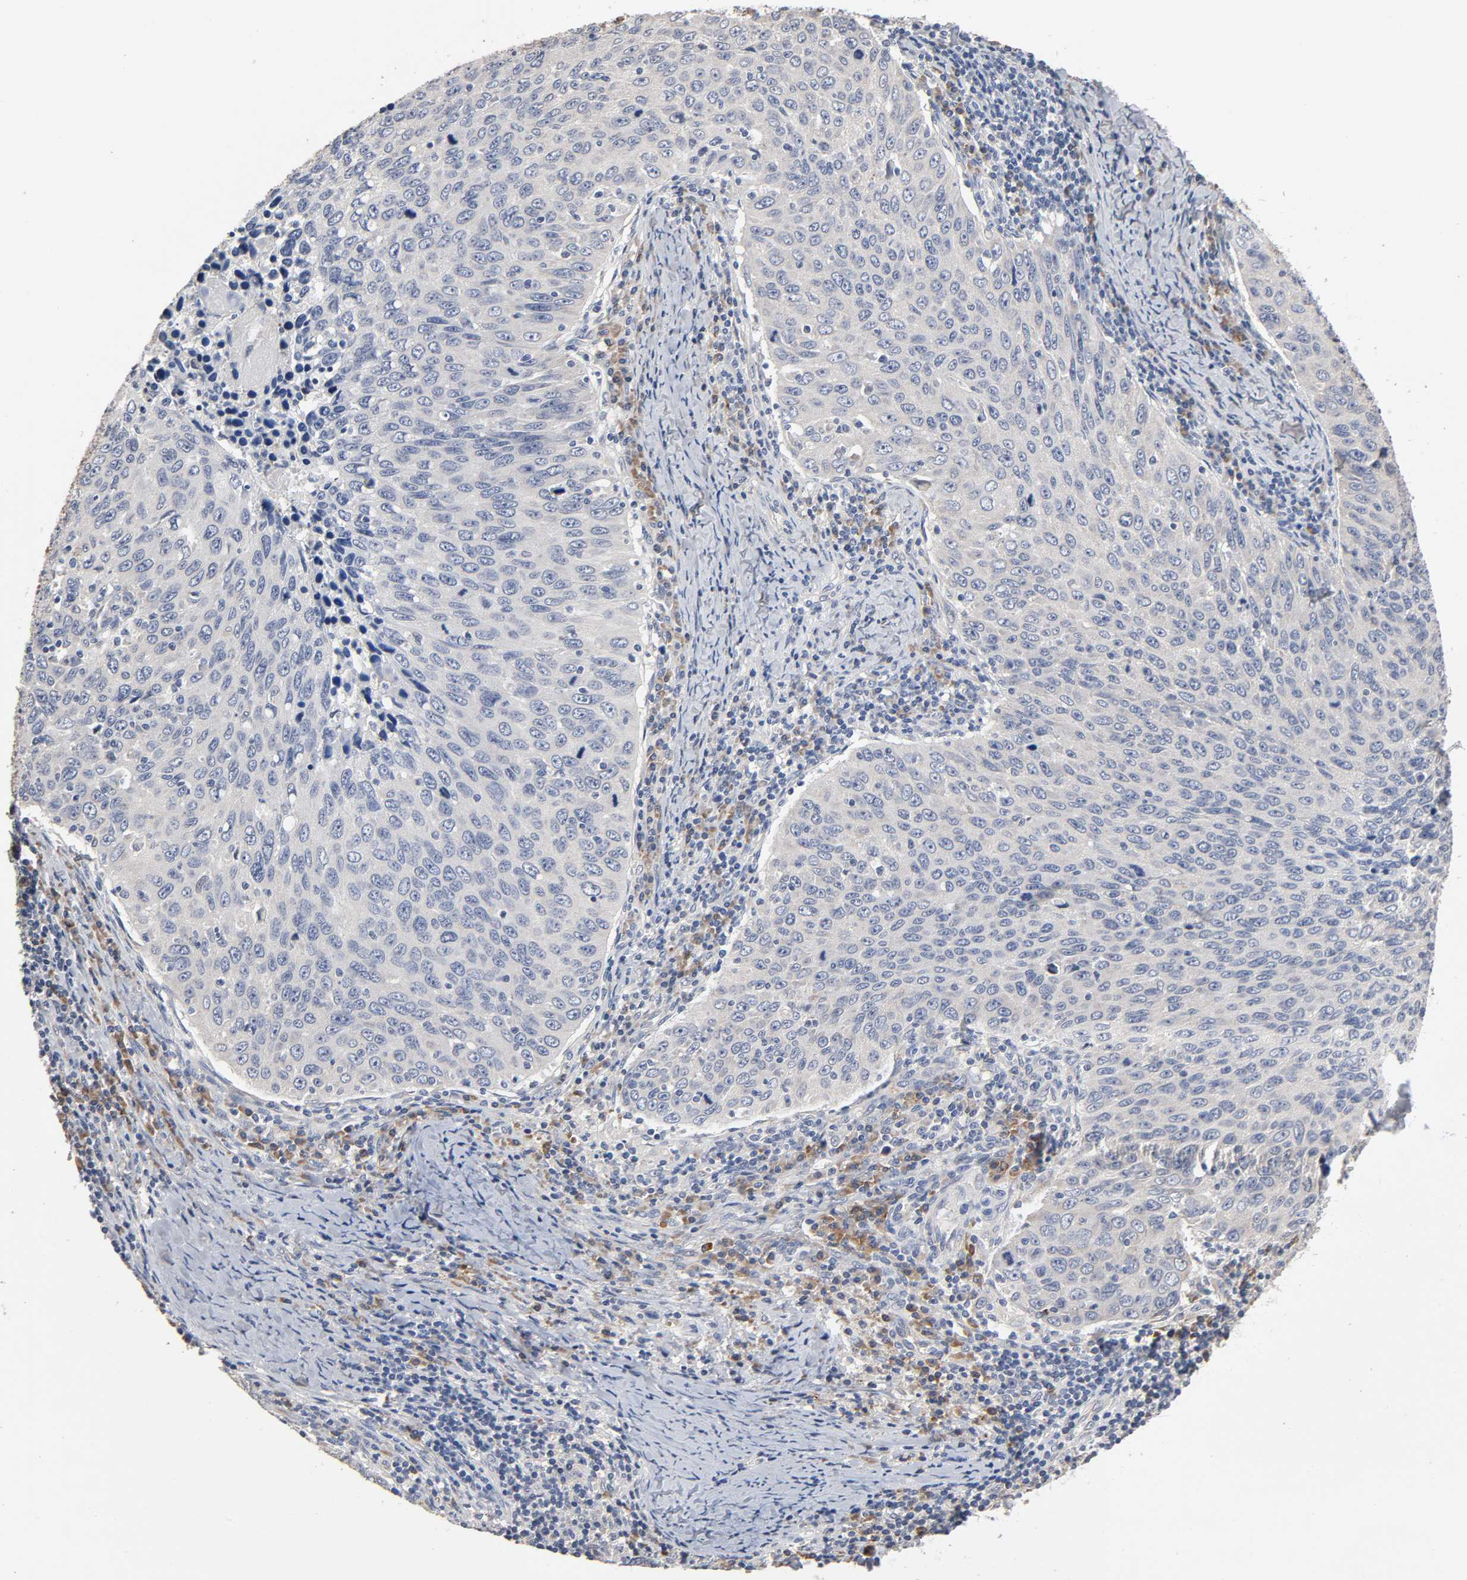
{"staining": {"intensity": "negative", "quantity": "none", "location": "none"}, "tissue": "cervical cancer", "cell_type": "Tumor cells", "image_type": "cancer", "snomed": [{"axis": "morphology", "description": "Squamous cell carcinoma, NOS"}, {"axis": "topography", "description": "Cervix"}], "caption": "Cervical cancer (squamous cell carcinoma) was stained to show a protein in brown. There is no significant expression in tumor cells.", "gene": "HDLBP", "patient": {"sex": "female", "age": 53}}